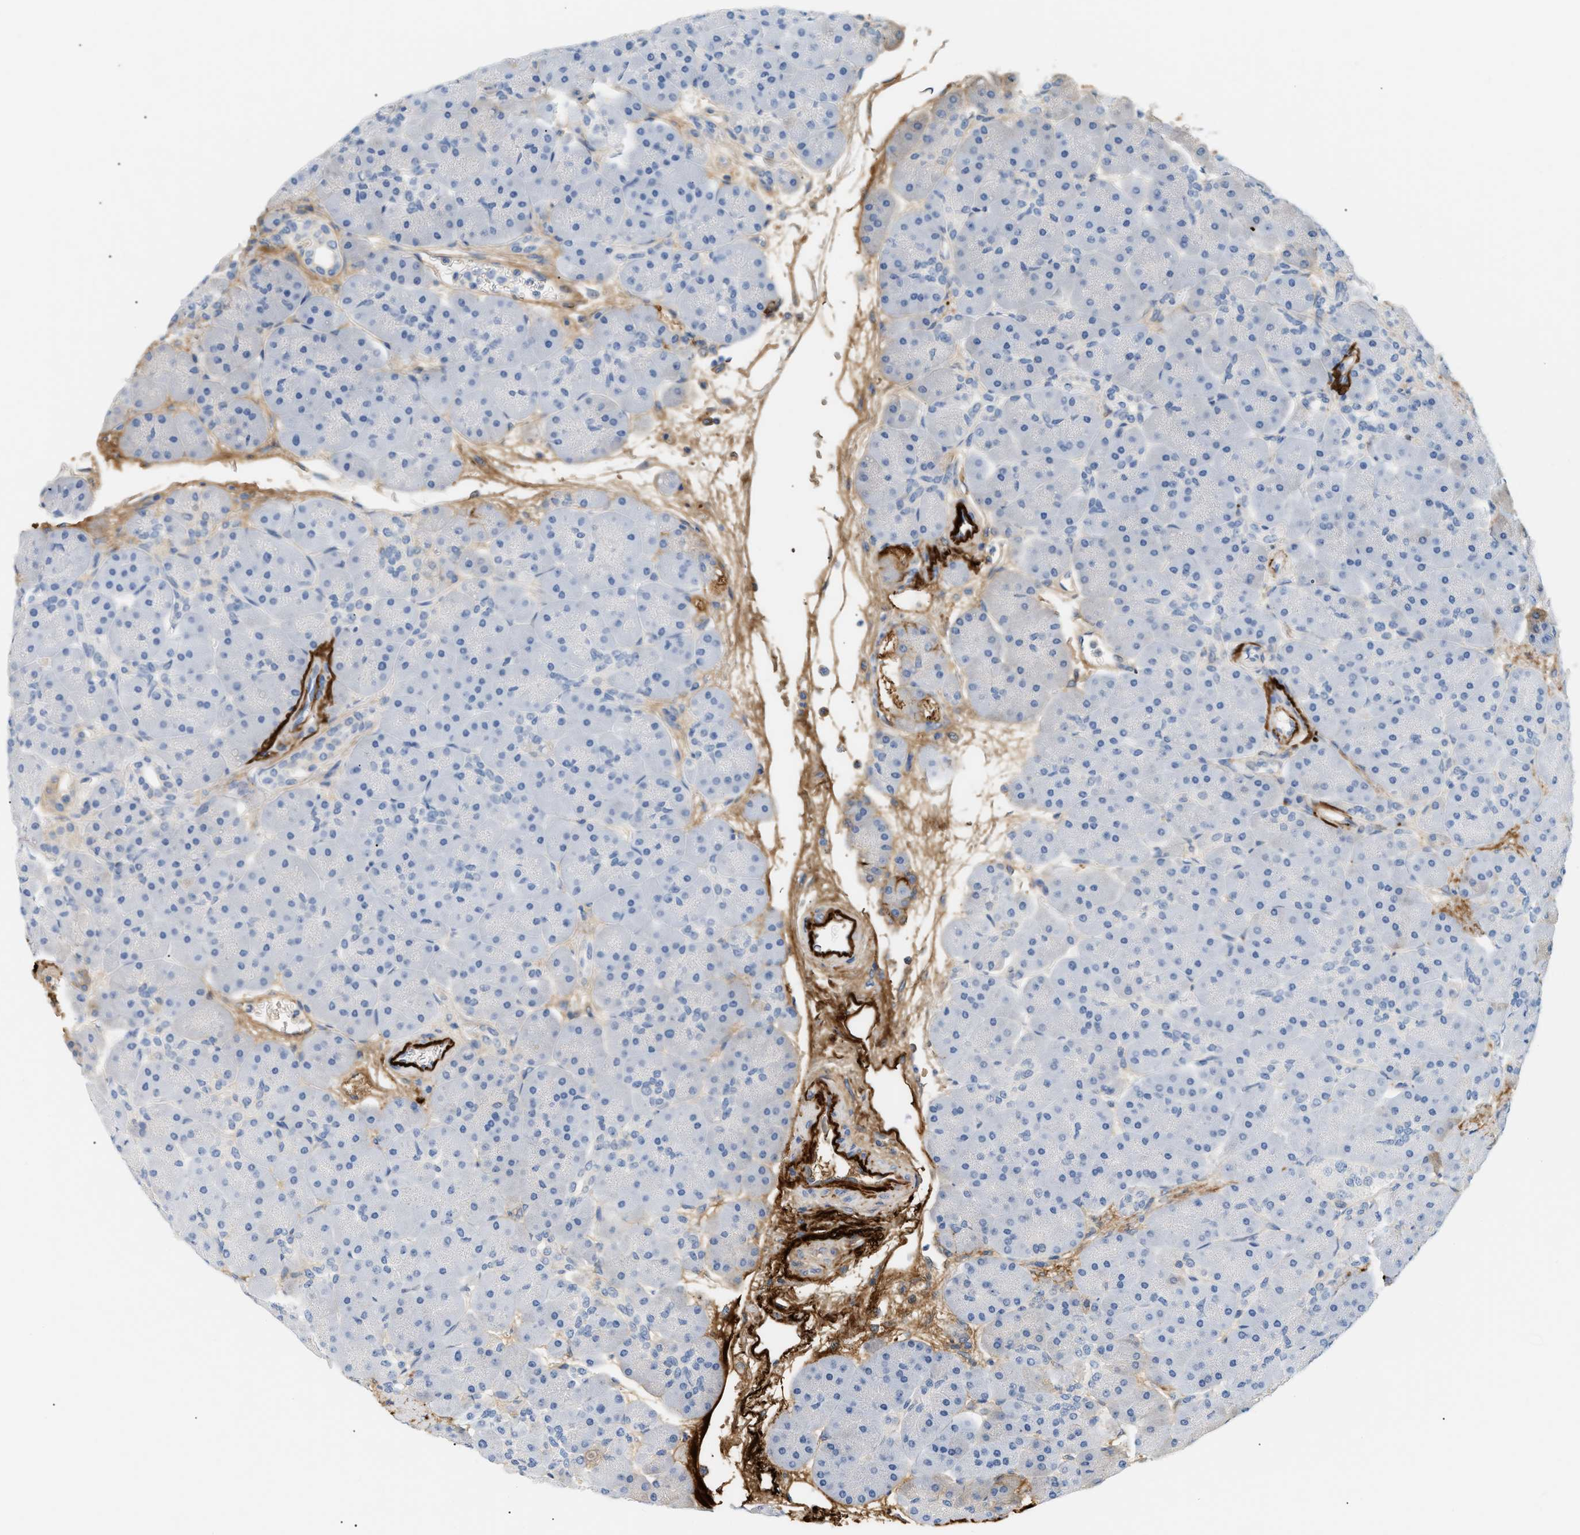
{"staining": {"intensity": "negative", "quantity": "none", "location": "none"}, "tissue": "pancreas", "cell_type": "Exocrine glandular cells", "image_type": "normal", "snomed": [{"axis": "morphology", "description": "Normal tissue, NOS"}, {"axis": "topography", "description": "Pancreas"}], "caption": "High power microscopy histopathology image of an immunohistochemistry (IHC) image of unremarkable pancreas, revealing no significant expression in exocrine glandular cells. The staining was performed using DAB to visualize the protein expression in brown, while the nuclei were stained in blue with hematoxylin (Magnification: 20x).", "gene": "CFH", "patient": {"sex": "male", "age": 66}}